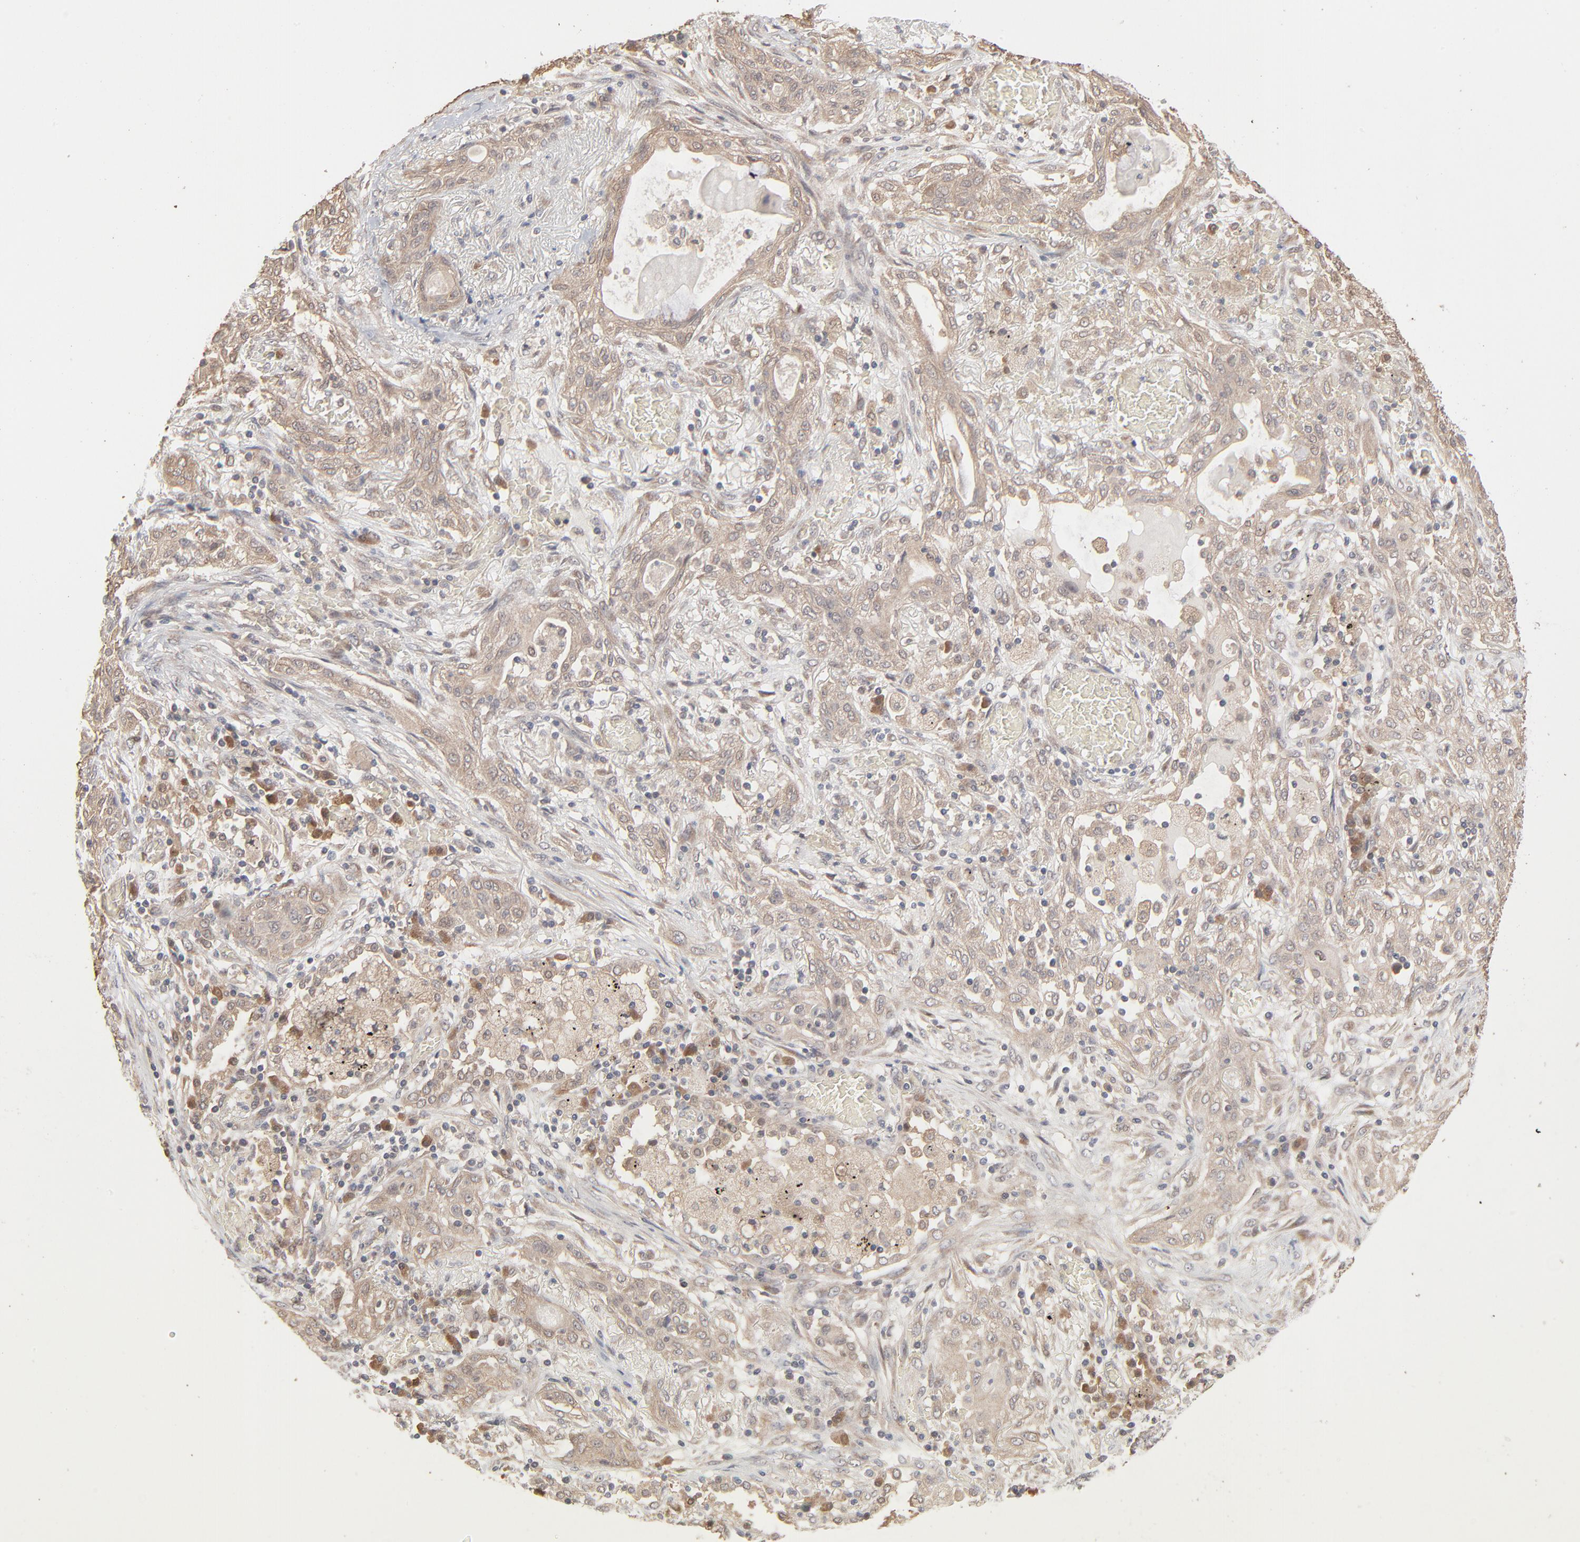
{"staining": {"intensity": "weak", "quantity": ">75%", "location": "cytoplasmic/membranous"}, "tissue": "lung cancer", "cell_type": "Tumor cells", "image_type": "cancer", "snomed": [{"axis": "morphology", "description": "Squamous cell carcinoma, NOS"}, {"axis": "topography", "description": "Lung"}], "caption": "A brown stain labels weak cytoplasmic/membranous positivity of a protein in human lung squamous cell carcinoma tumor cells.", "gene": "SCFD1", "patient": {"sex": "female", "age": 47}}